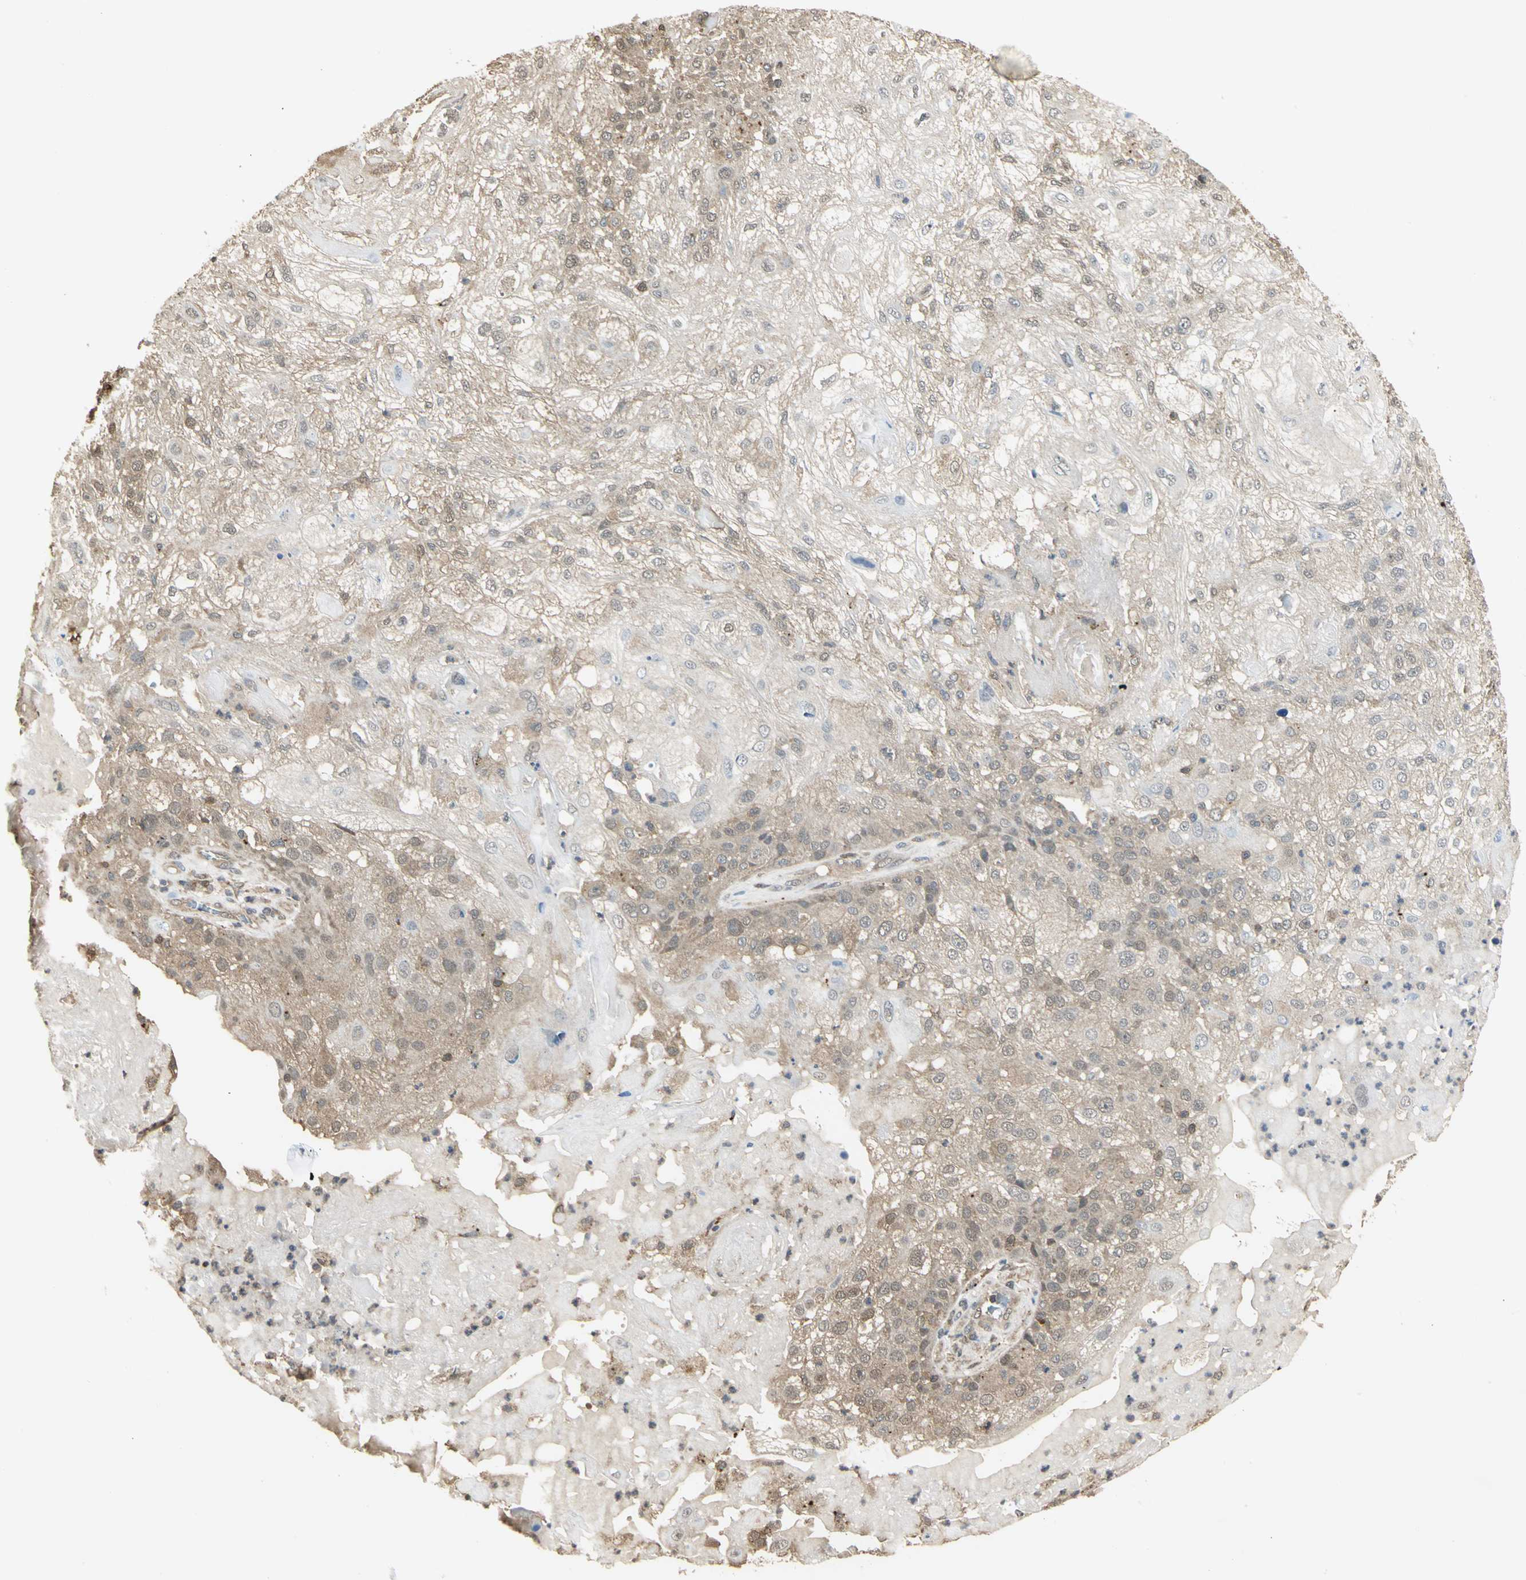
{"staining": {"intensity": "weak", "quantity": ">75%", "location": "cytoplasmic/membranous"}, "tissue": "skin cancer", "cell_type": "Tumor cells", "image_type": "cancer", "snomed": [{"axis": "morphology", "description": "Normal tissue, NOS"}, {"axis": "morphology", "description": "Squamous cell carcinoma, NOS"}, {"axis": "topography", "description": "Skin"}], "caption": "A brown stain shows weak cytoplasmic/membranous positivity of a protein in skin squamous cell carcinoma tumor cells.", "gene": "PARK7", "patient": {"sex": "female", "age": 83}}